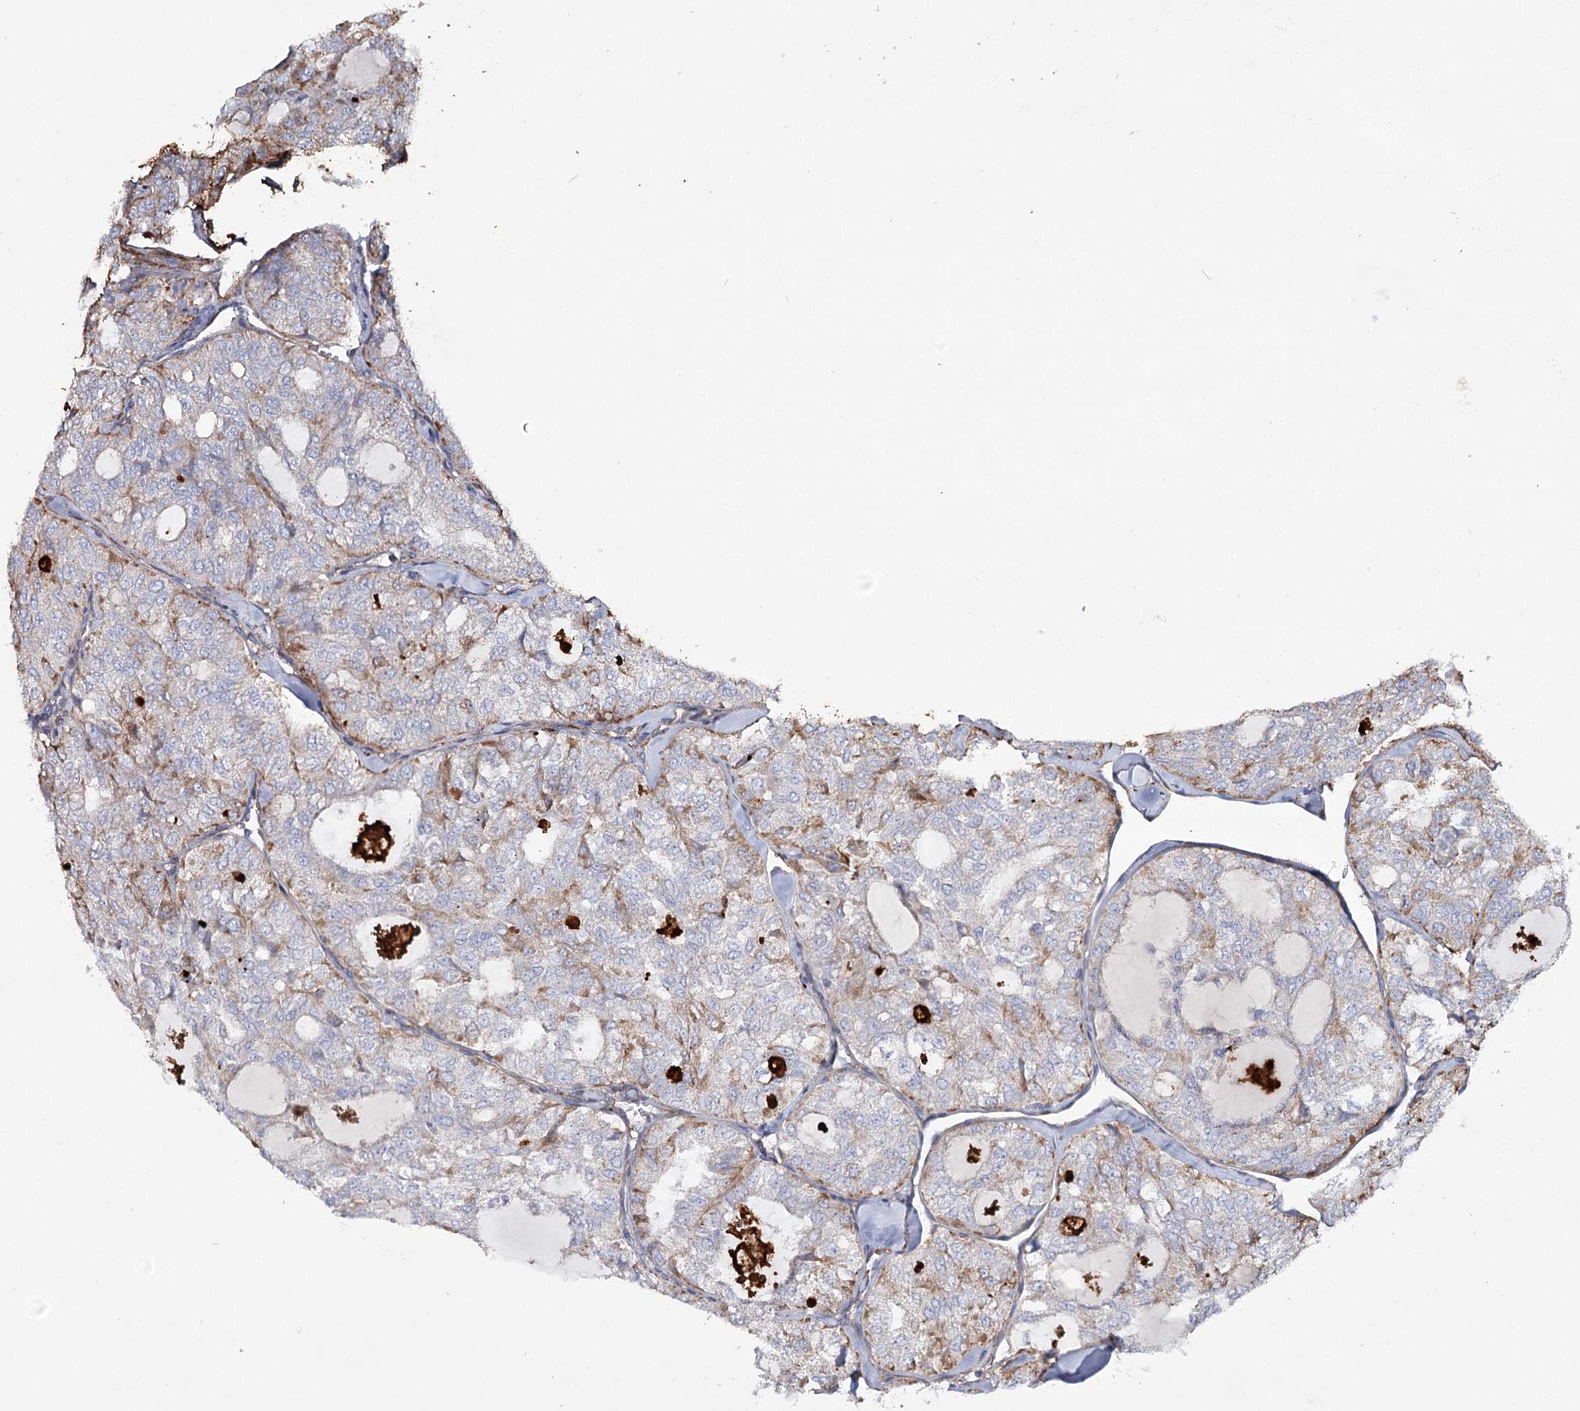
{"staining": {"intensity": "weak", "quantity": "<25%", "location": "cytoplasmic/membranous"}, "tissue": "thyroid cancer", "cell_type": "Tumor cells", "image_type": "cancer", "snomed": [{"axis": "morphology", "description": "Follicular adenoma carcinoma, NOS"}, {"axis": "topography", "description": "Thyroid gland"}], "caption": "Histopathology image shows no significant protein expression in tumor cells of thyroid follicular adenoma carcinoma.", "gene": "TMEM164", "patient": {"sex": "male", "age": 75}}